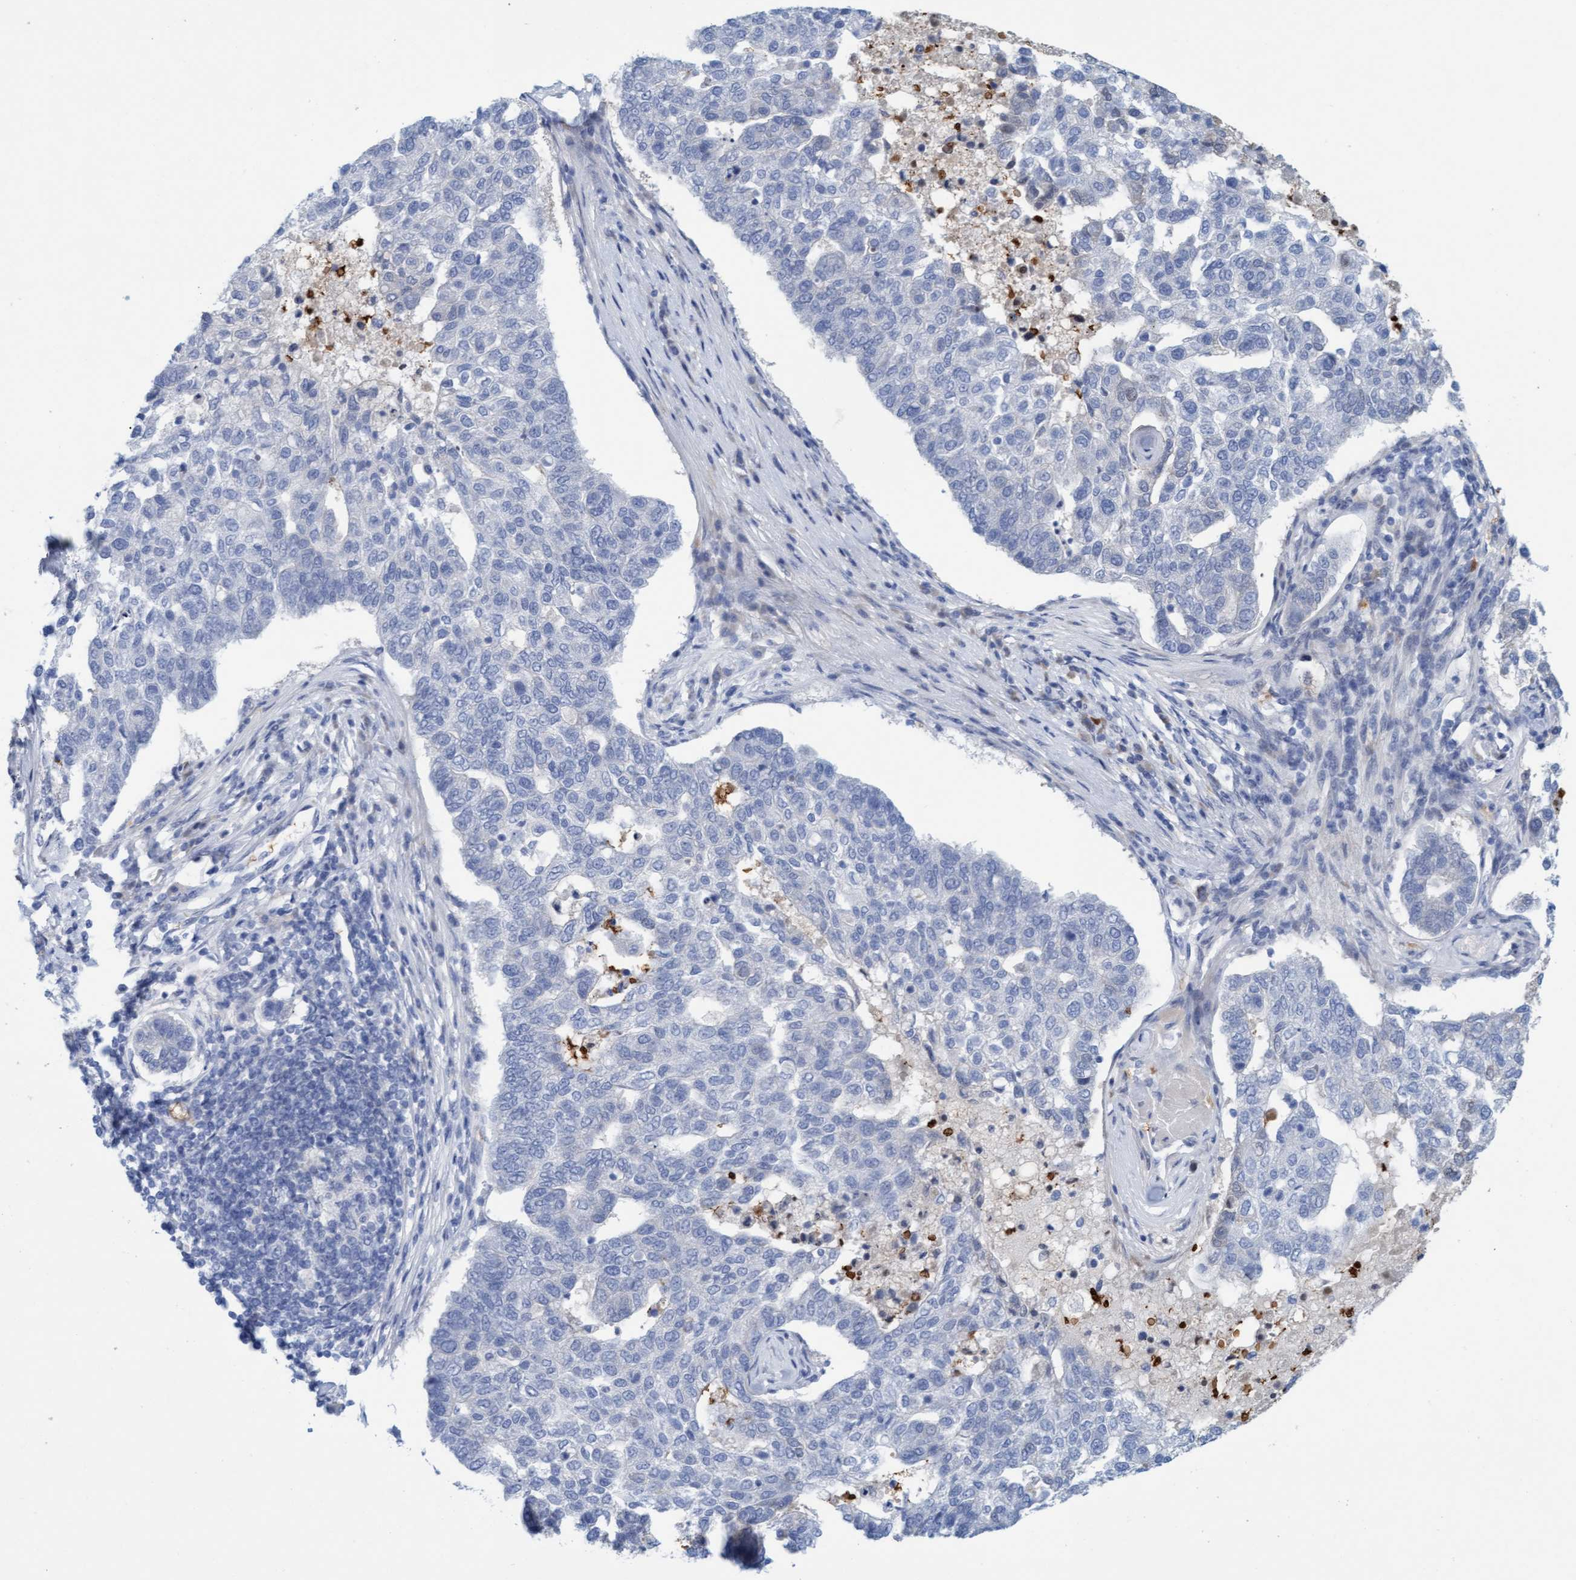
{"staining": {"intensity": "negative", "quantity": "none", "location": "none"}, "tissue": "pancreatic cancer", "cell_type": "Tumor cells", "image_type": "cancer", "snomed": [{"axis": "morphology", "description": "Adenocarcinoma, NOS"}, {"axis": "topography", "description": "Pancreas"}], "caption": "High power microscopy photomicrograph of an IHC photomicrograph of pancreatic adenocarcinoma, revealing no significant positivity in tumor cells.", "gene": "P2RX5", "patient": {"sex": "female", "age": 61}}